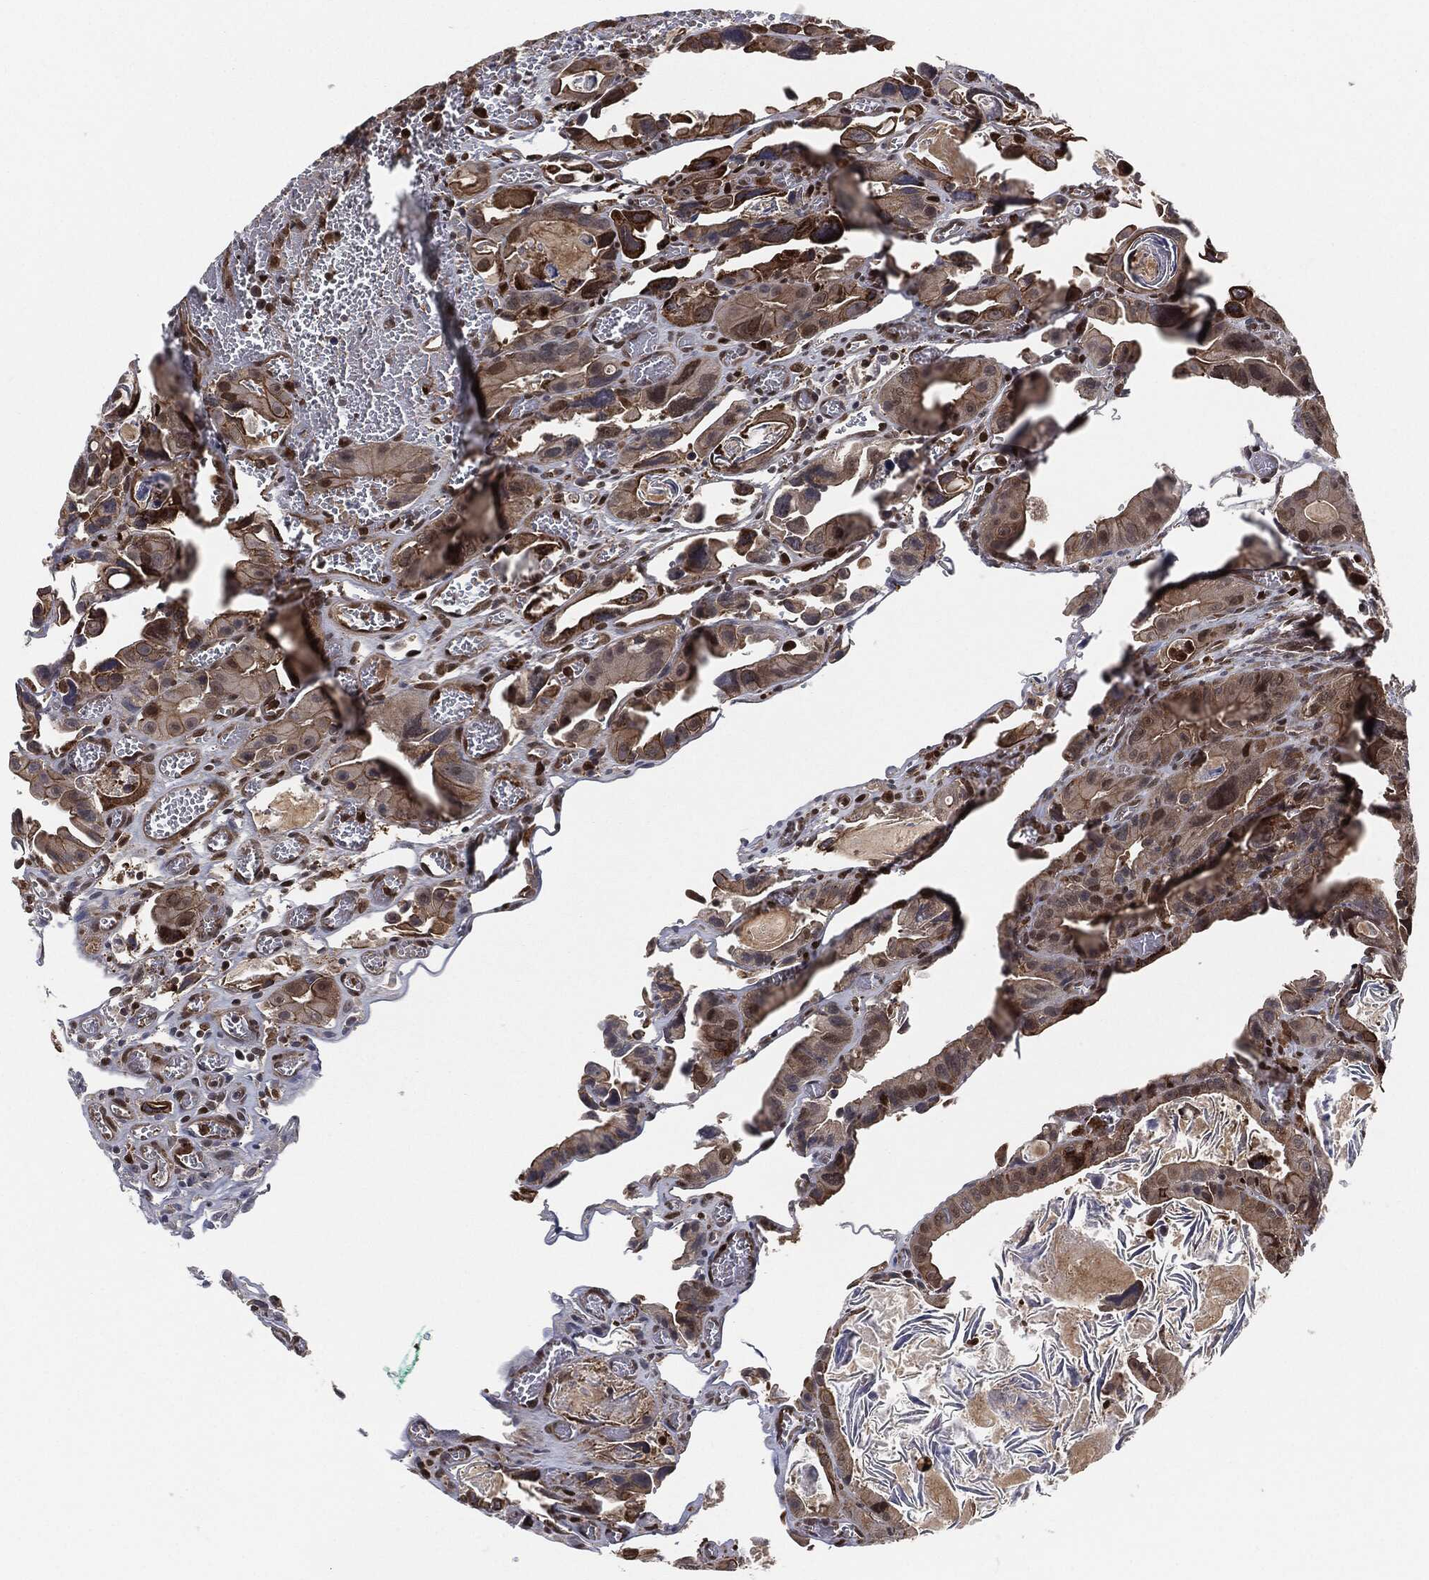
{"staining": {"intensity": "moderate", "quantity": "<25%", "location": "nuclear"}, "tissue": "colorectal cancer", "cell_type": "Tumor cells", "image_type": "cancer", "snomed": [{"axis": "morphology", "description": "Adenocarcinoma, NOS"}, {"axis": "topography", "description": "Rectum"}], "caption": "Protein analysis of colorectal adenocarcinoma tissue demonstrates moderate nuclear staining in approximately <25% of tumor cells.", "gene": "CAPRIN2", "patient": {"sex": "male", "age": 64}}